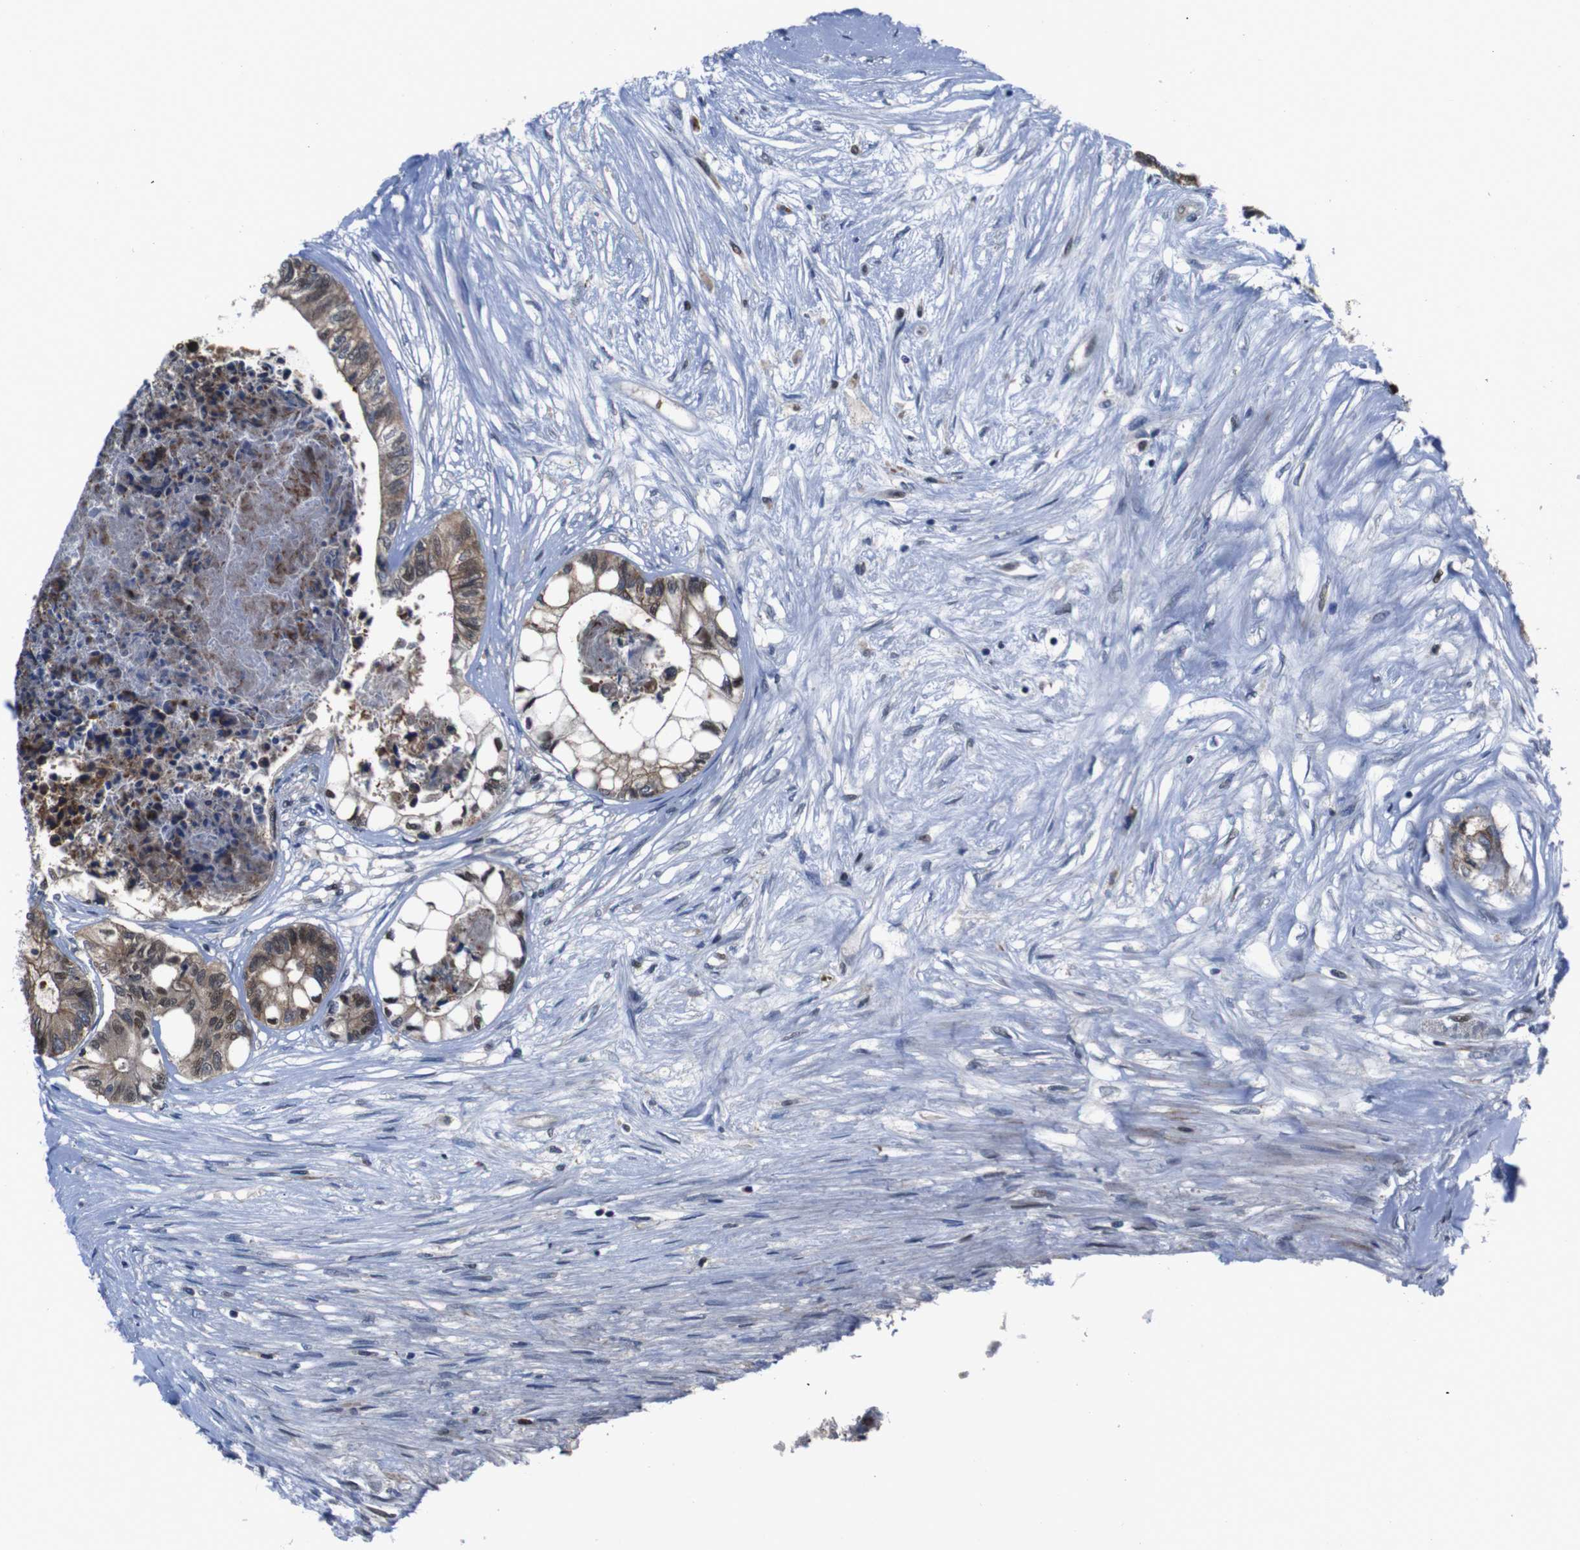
{"staining": {"intensity": "moderate", "quantity": "25%-75%", "location": "cytoplasmic/membranous"}, "tissue": "colorectal cancer", "cell_type": "Tumor cells", "image_type": "cancer", "snomed": [{"axis": "morphology", "description": "Adenocarcinoma, NOS"}, {"axis": "topography", "description": "Rectum"}], "caption": "Adenocarcinoma (colorectal) stained with DAB (3,3'-diaminobenzidine) immunohistochemistry displays medium levels of moderate cytoplasmic/membranous positivity in approximately 25%-75% of tumor cells.", "gene": "SEMA4B", "patient": {"sex": "male", "age": 63}}